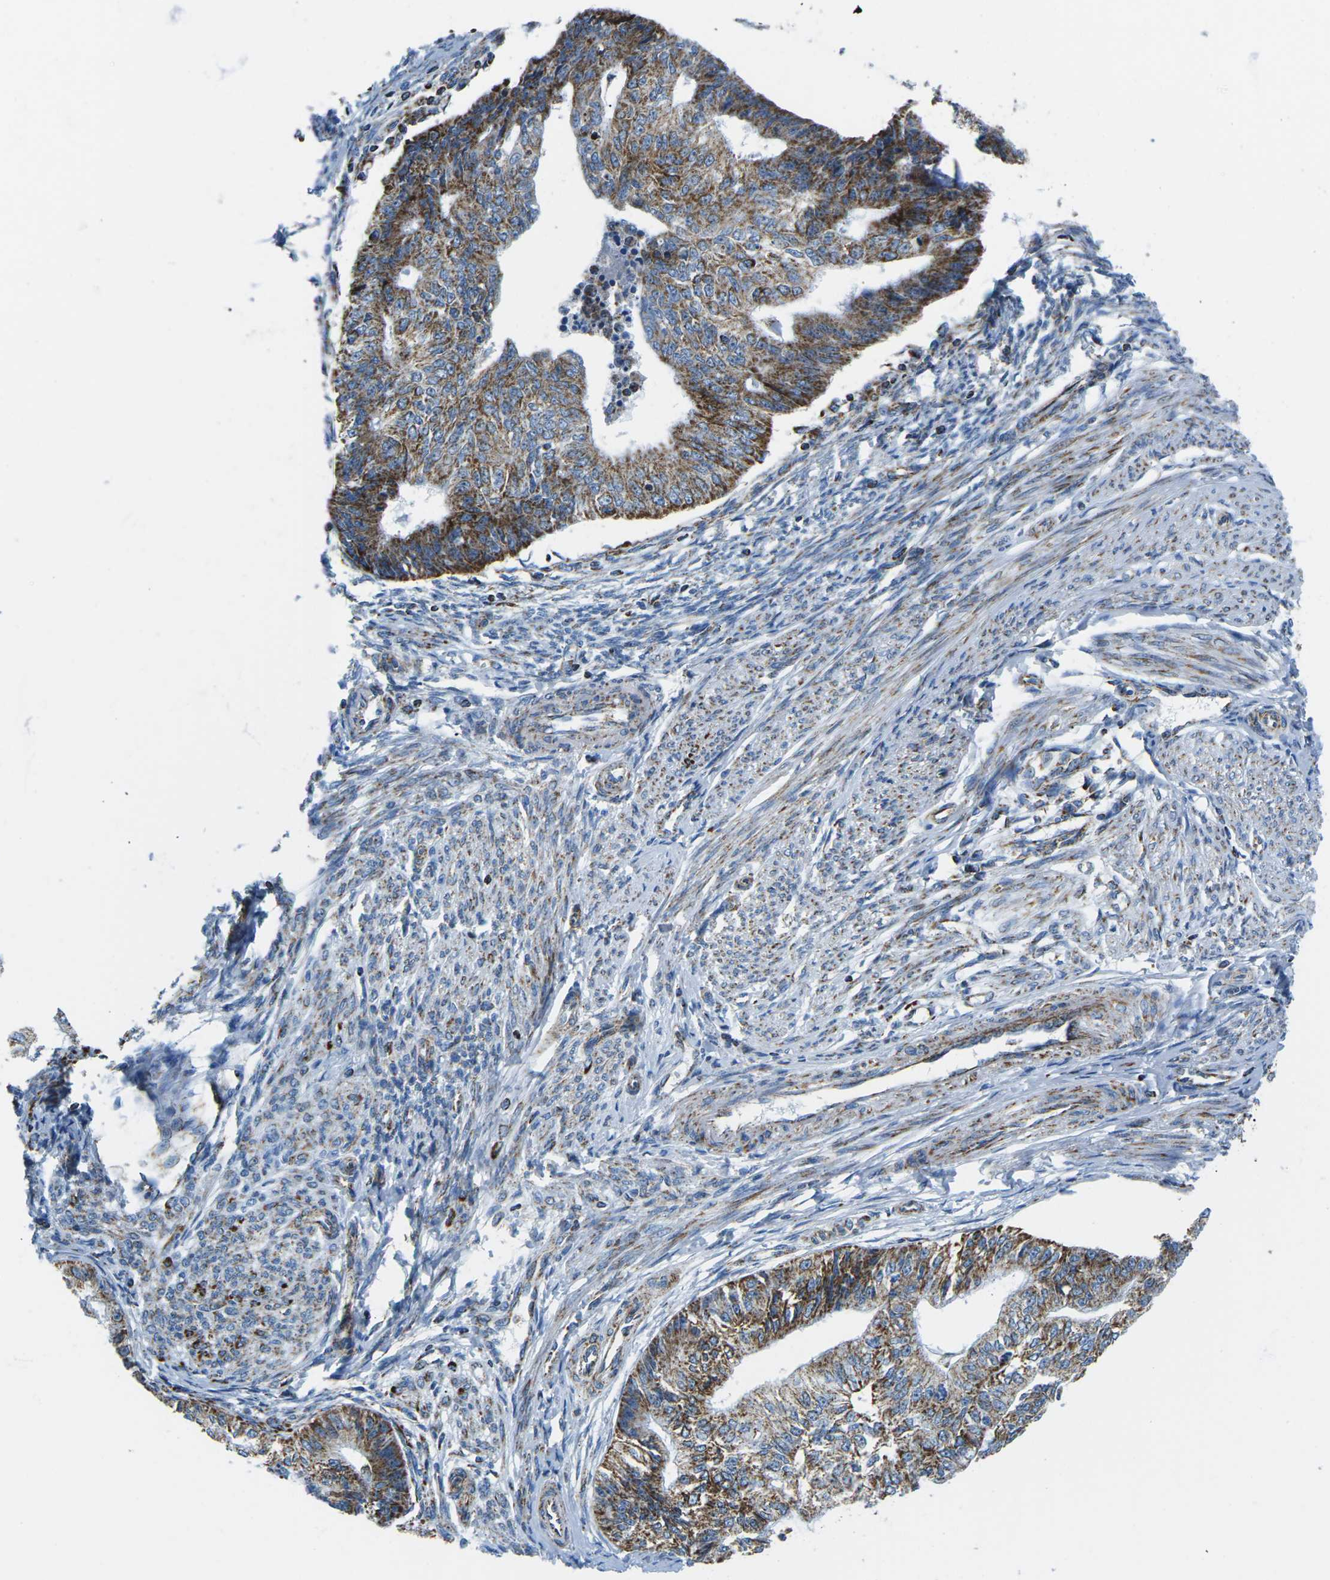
{"staining": {"intensity": "strong", "quantity": "25%-75%", "location": "cytoplasmic/membranous"}, "tissue": "endometrial cancer", "cell_type": "Tumor cells", "image_type": "cancer", "snomed": [{"axis": "morphology", "description": "Adenocarcinoma, NOS"}, {"axis": "topography", "description": "Endometrium"}], "caption": "Endometrial adenocarcinoma stained for a protein shows strong cytoplasmic/membranous positivity in tumor cells.", "gene": "COX6C", "patient": {"sex": "female", "age": 32}}